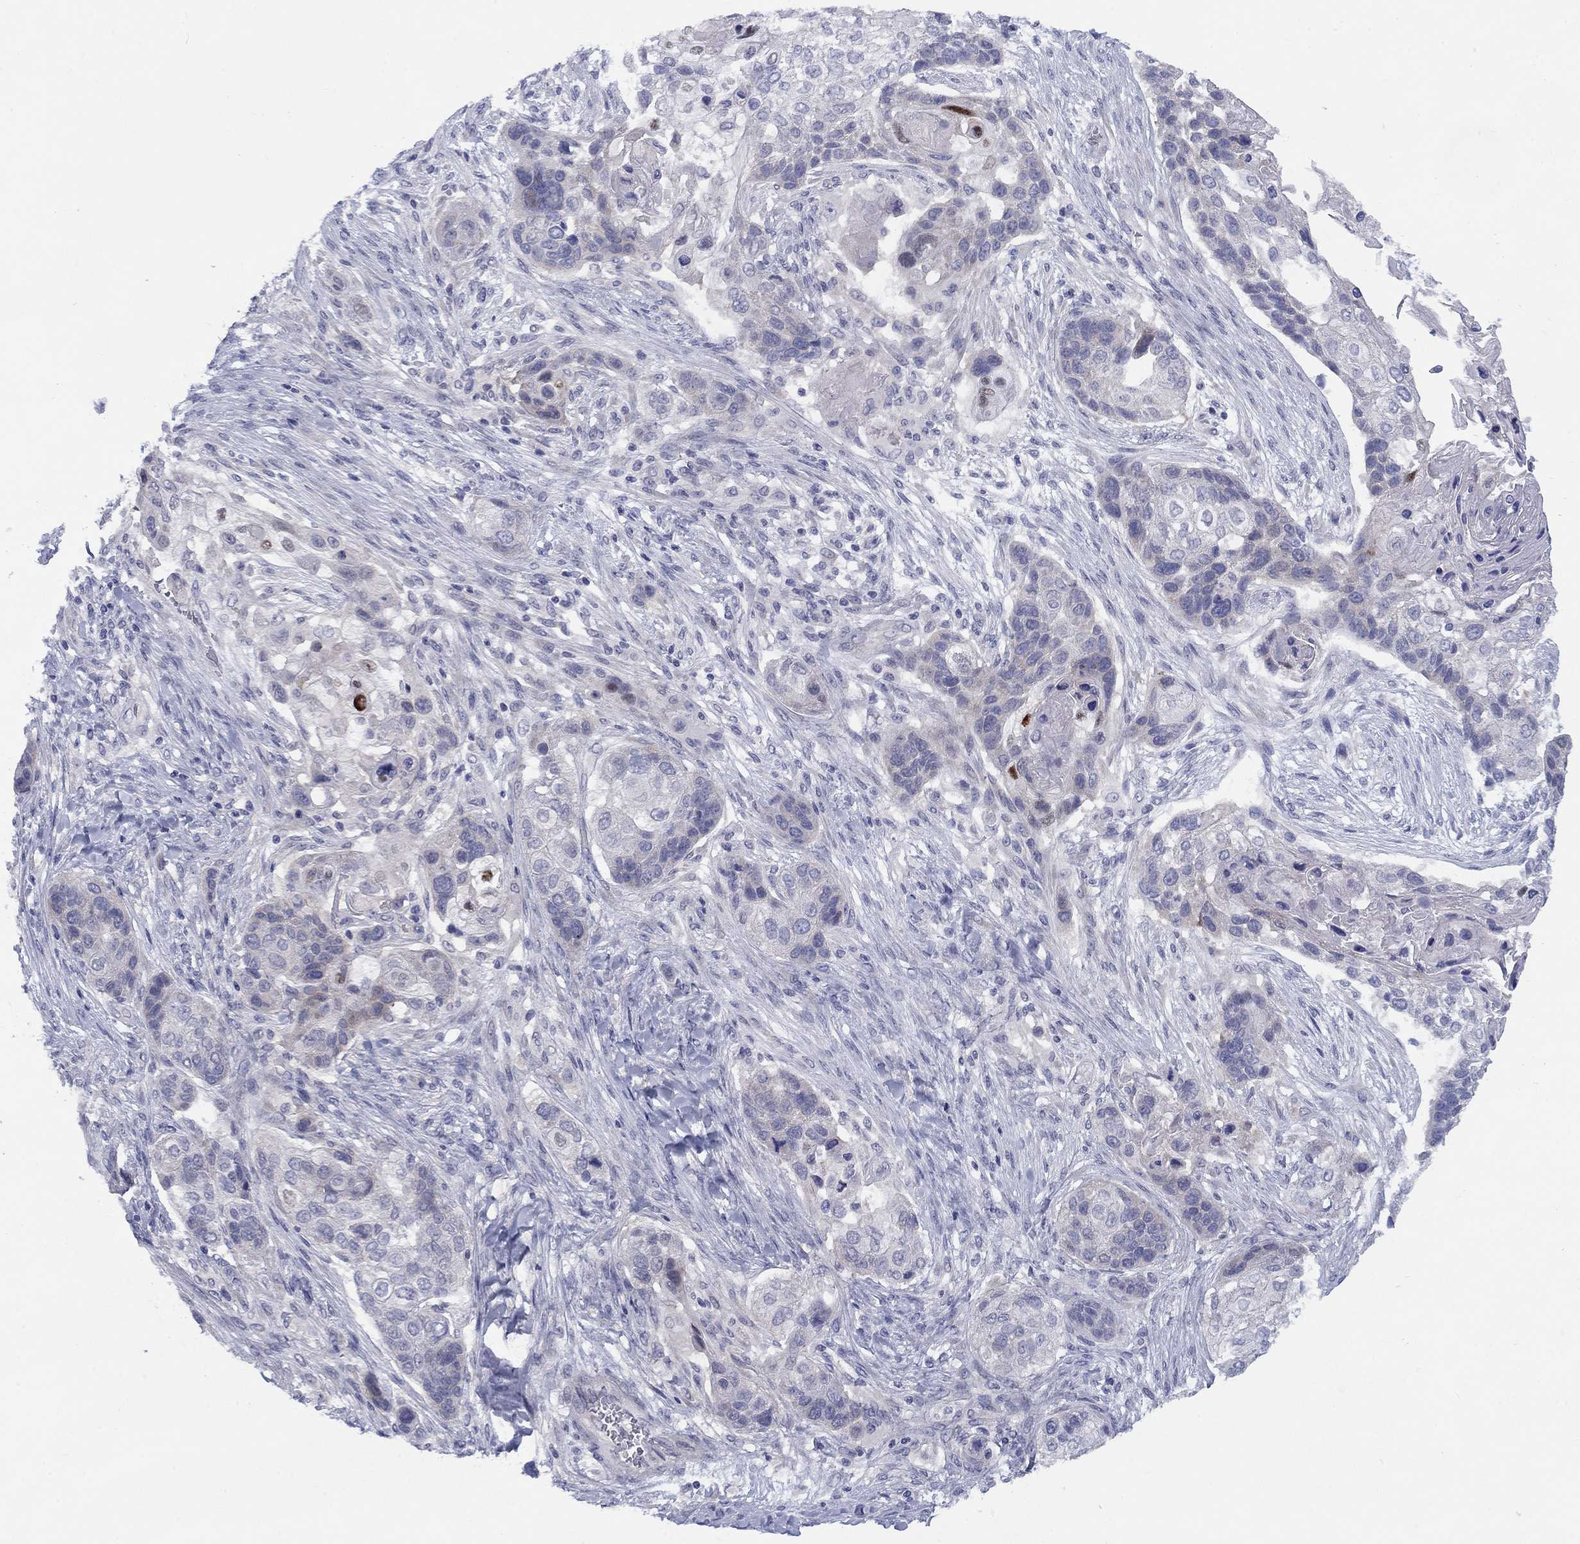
{"staining": {"intensity": "negative", "quantity": "none", "location": "none"}, "tissue": "lung cancer", "cell_type": "Tumor cells", "image_type": "cancer", "snomed": [{"axis": "morphology", "description": "Squamous cell carcinoma, NOS"}, {"axis": "topography", "description": "Lung"}], "caption": "Tumor cells show no significant protein positivity in lung cancer.", "gene": "CACNA1A", "patient": {"sex": "male", "age": 69}}